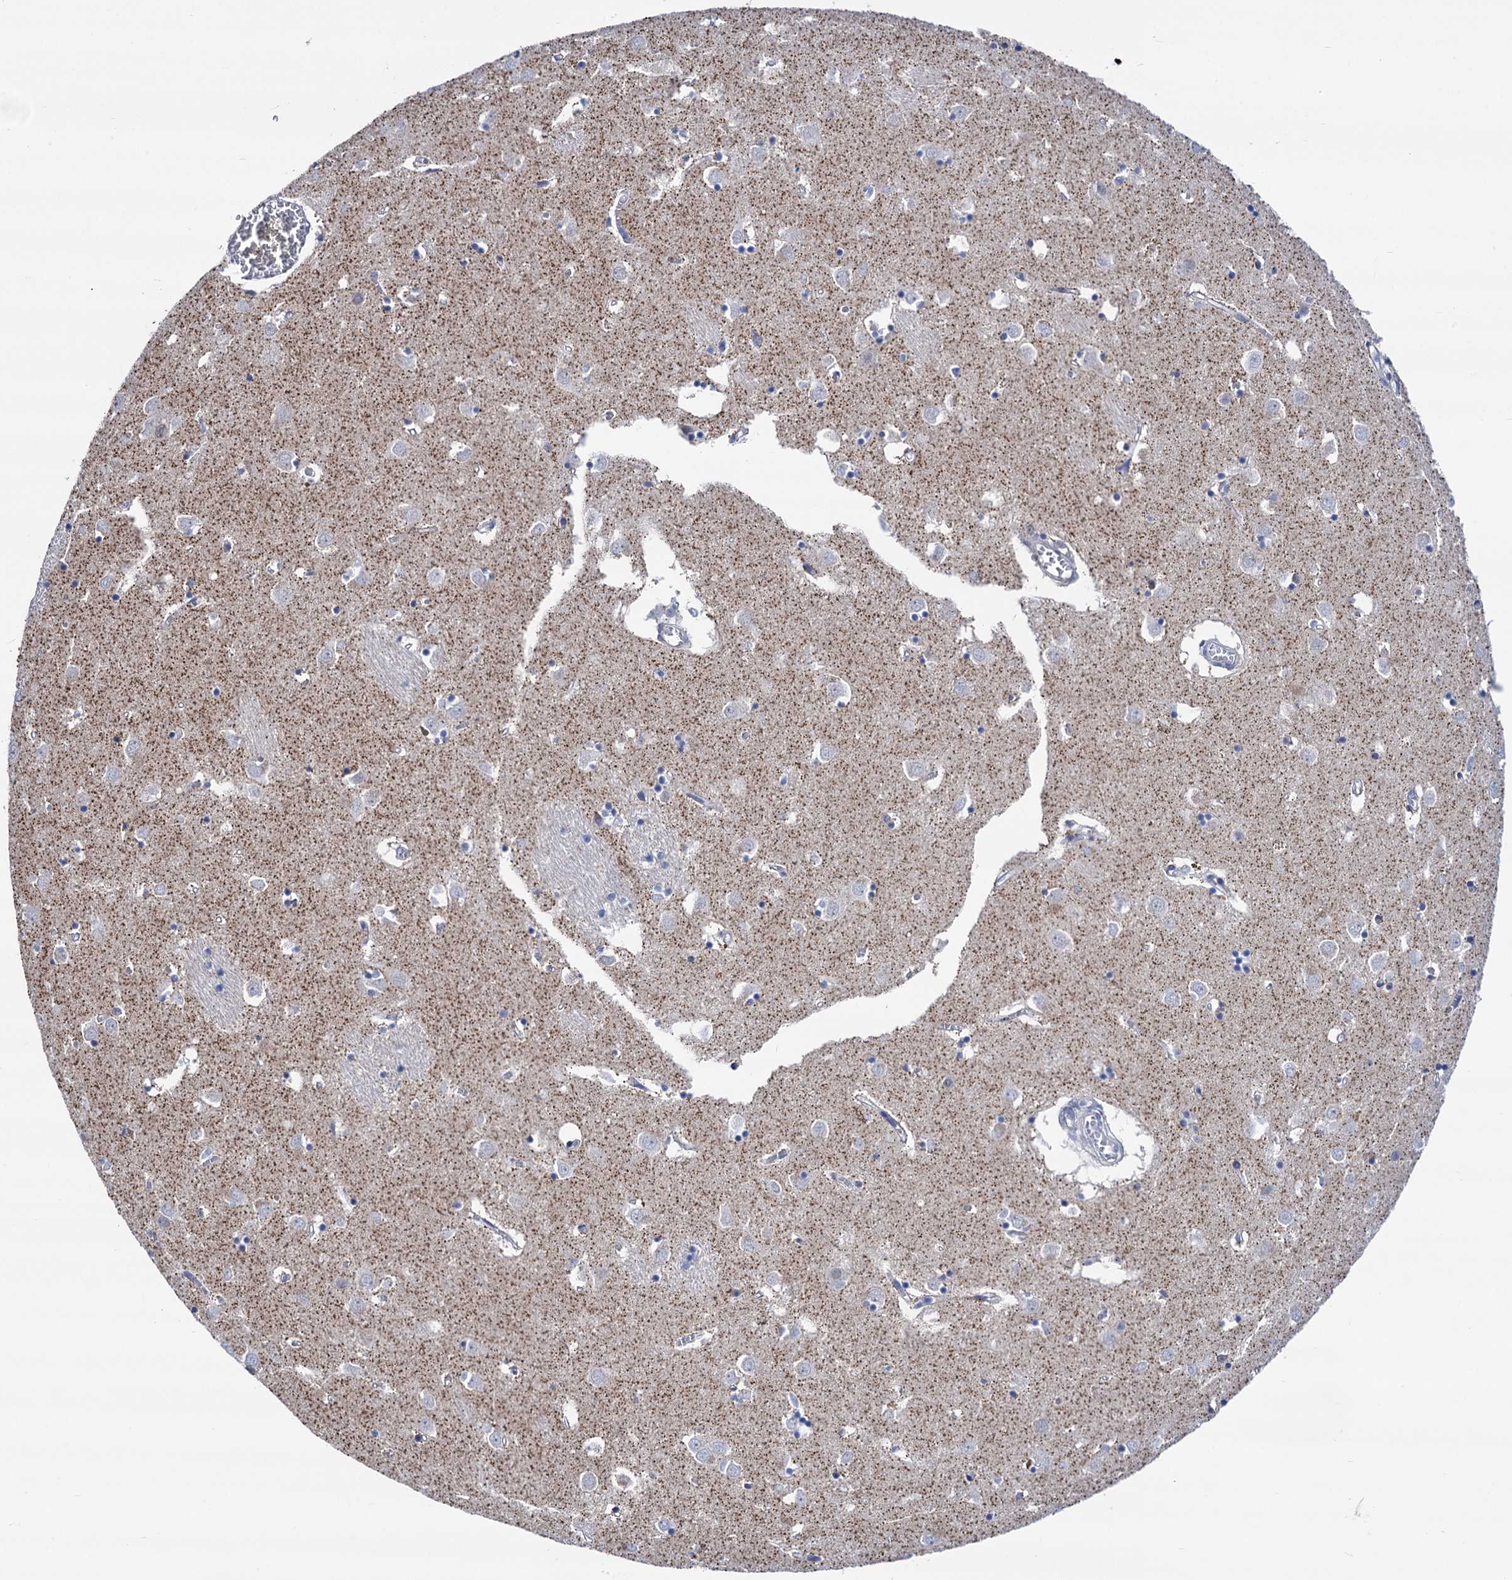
{"staining": {"intensity": "negative", "quantity": "none", "location": "none"}, "tissue": "caudate", "cell_type": "Glial cells", "image_type": "normal", "snomed": [{"axis": "morphology", "description": "Normal tissue, NOS"}, {"axis": "topography", "description": "Lateral ventricle wall"}], "caption": "Caudate was stained to show a protein in brown. There is no significant staining in glial cells. The staining was performed using DAB (3,3'-diaminobenzidine) to visualize the protein expression in brown, while the nuclei were stained in blue with hematoxylin (Magnification: 20x).", "gene": "ZNRD2", "patient": {"sex": "male", "age": 70}}